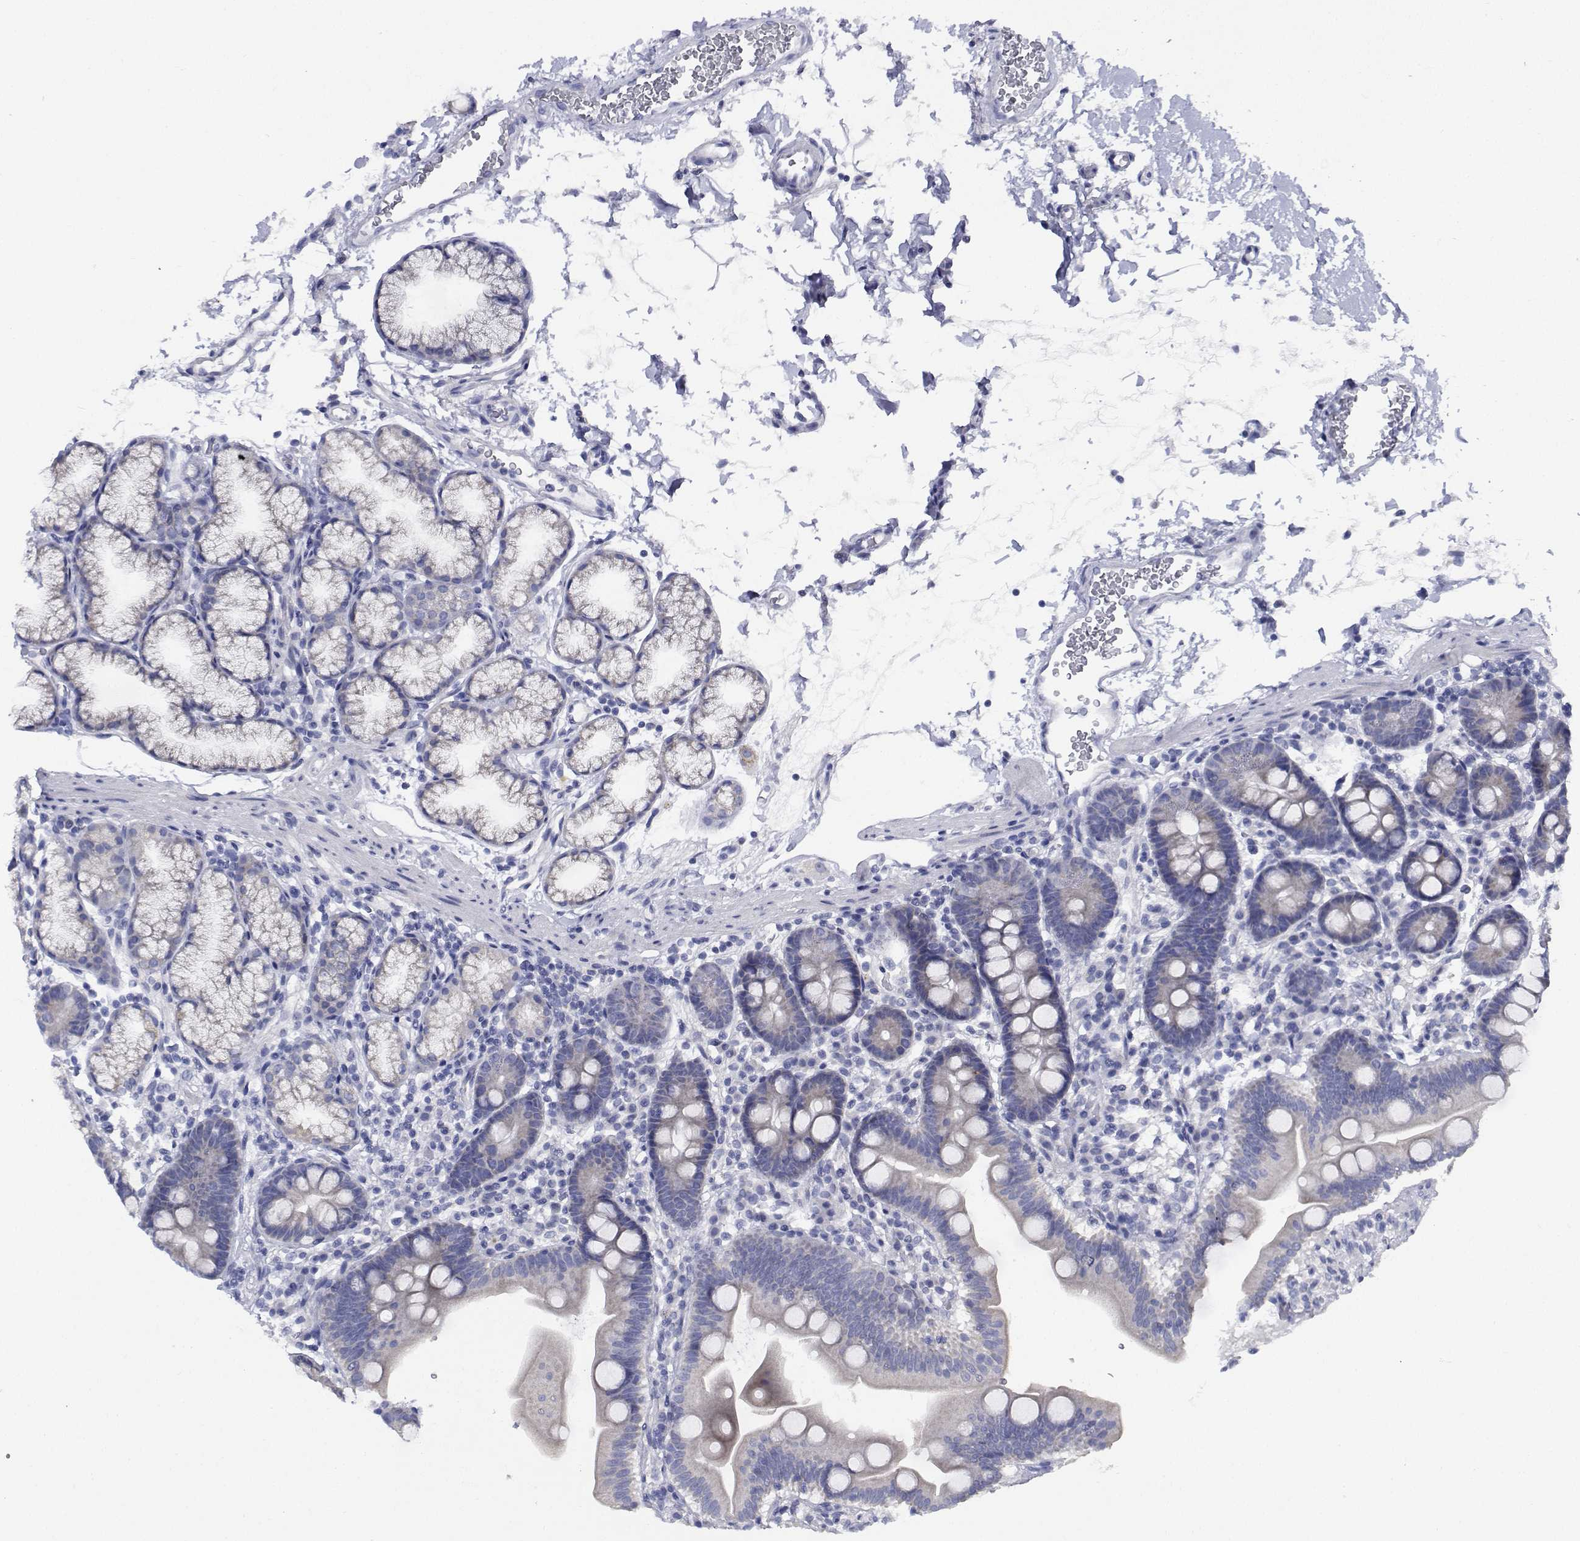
{"staining": {"intensity": "negative", "quantity": "none", "location": "none"}, "tissue": "duodenum", "cell_type": "Glandular cells", "image_type": "normal", "snomed": [{"axis": "morphology", "description": "Normal tissue, NOS"}, {"axis": "topography", "description": "Pancreas"}, {"axis": "topography", "description": "Duodenum"}], "caption": "Micrograph shows no significant protein positivity in glandular cells of normal duodenum. (DAB immunohistochemistry with hematoxylin counter stain).", "gene": "CDHR3", "patient": {"sex": "male", "age": 59}}